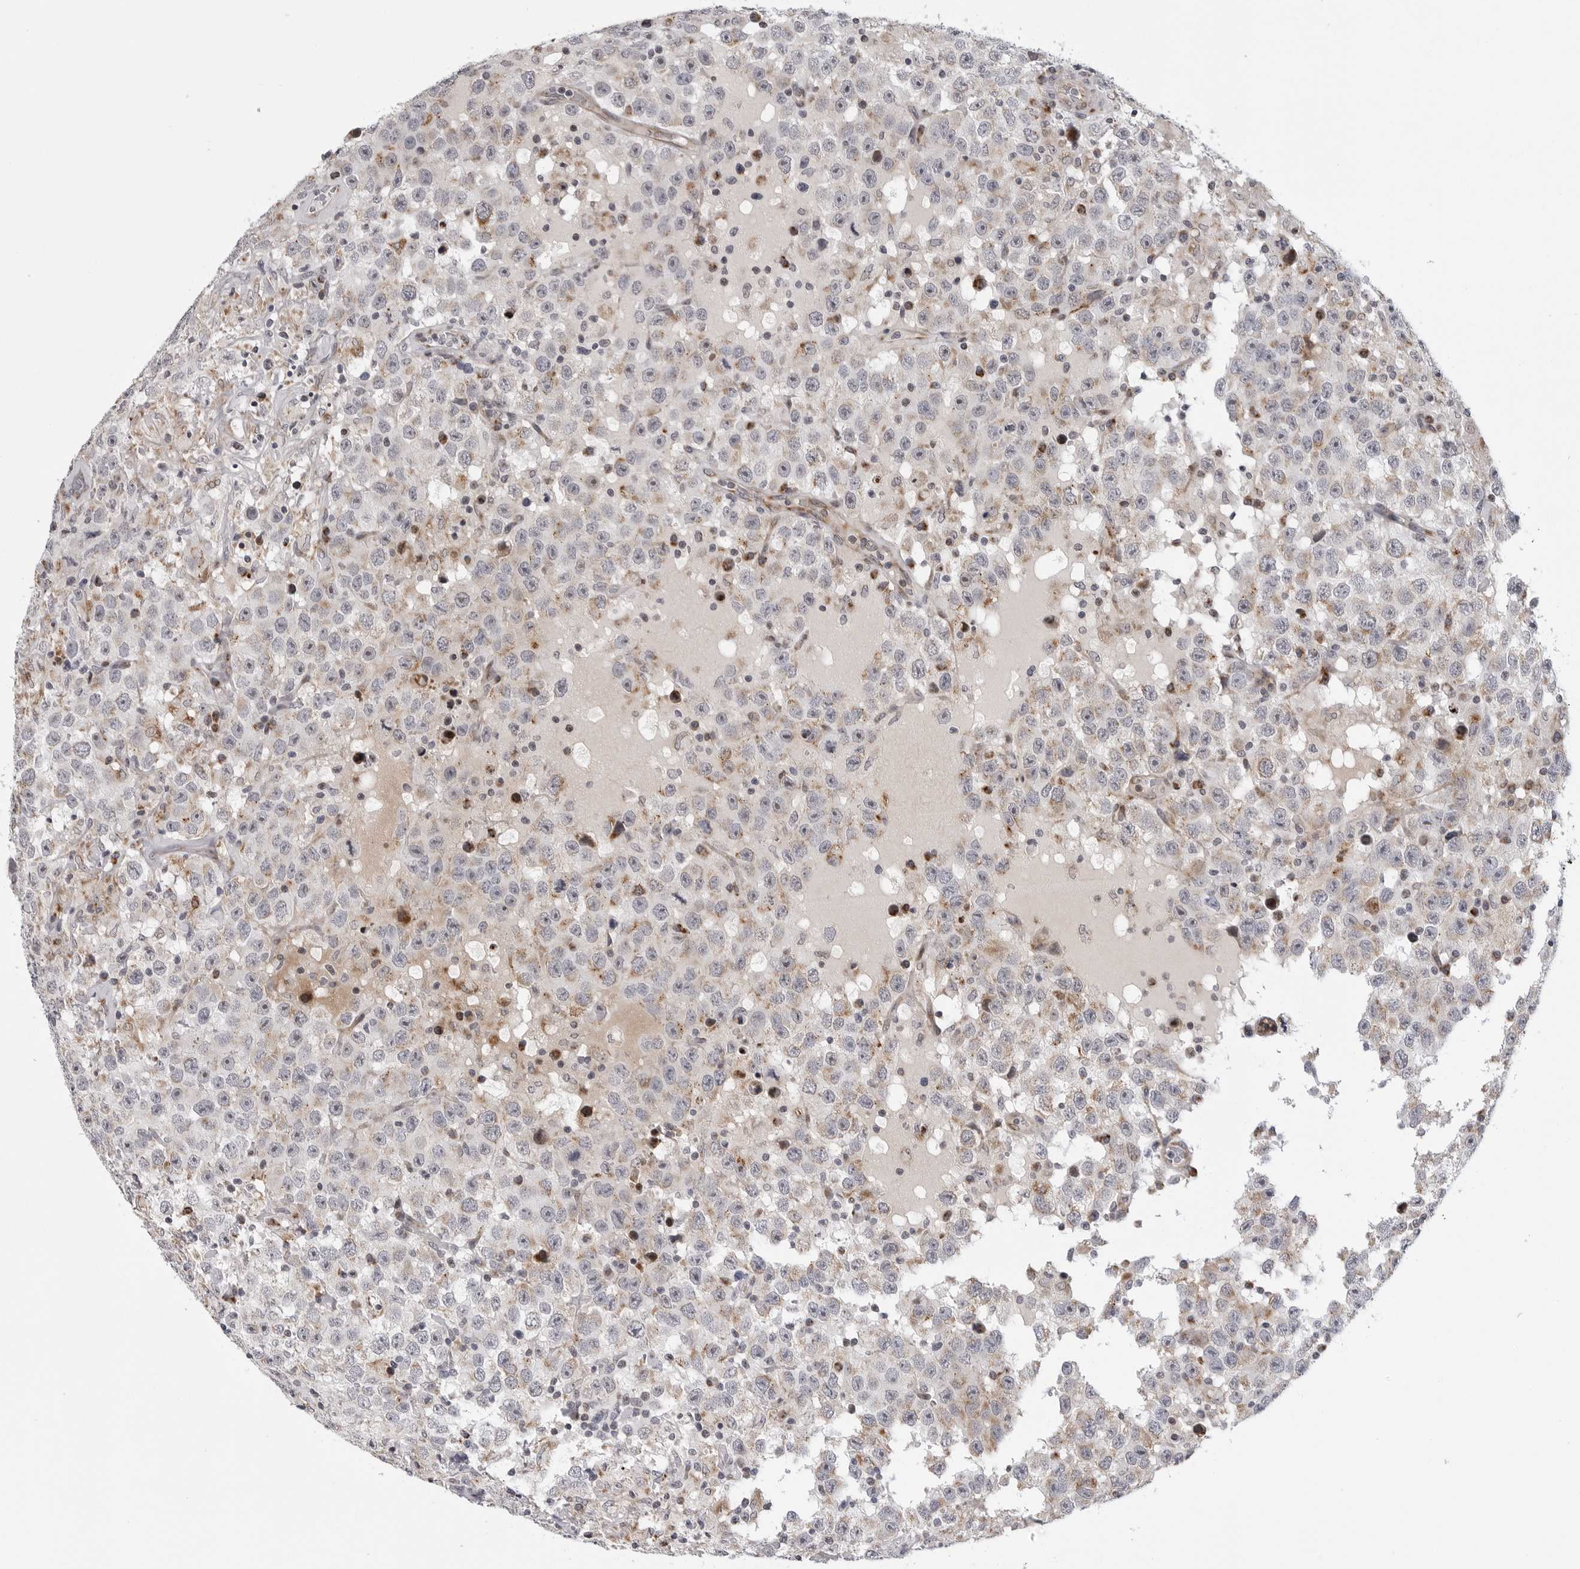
{"staining": {"intensity": "weak", "quantity": "25%-75%", "location": "cytoplasmic/membranous"}, "tissue": "testis cancer", "cell_type": "Tumor cells", "image_type": "cancer", "snomed": [{"axis": "morphology", "description": "Seminoma, NOS"}, {"axis": "topography", "description": "Testis"}], "caption": "About 25%-75% of tumor cells in testis seminoma exhibit weak cytoplasmic/membranous protein expression as visualized by brown immunohistochemical staining.", "gene": "CDK20", "patient": {"sex": "male", "age": 41}}